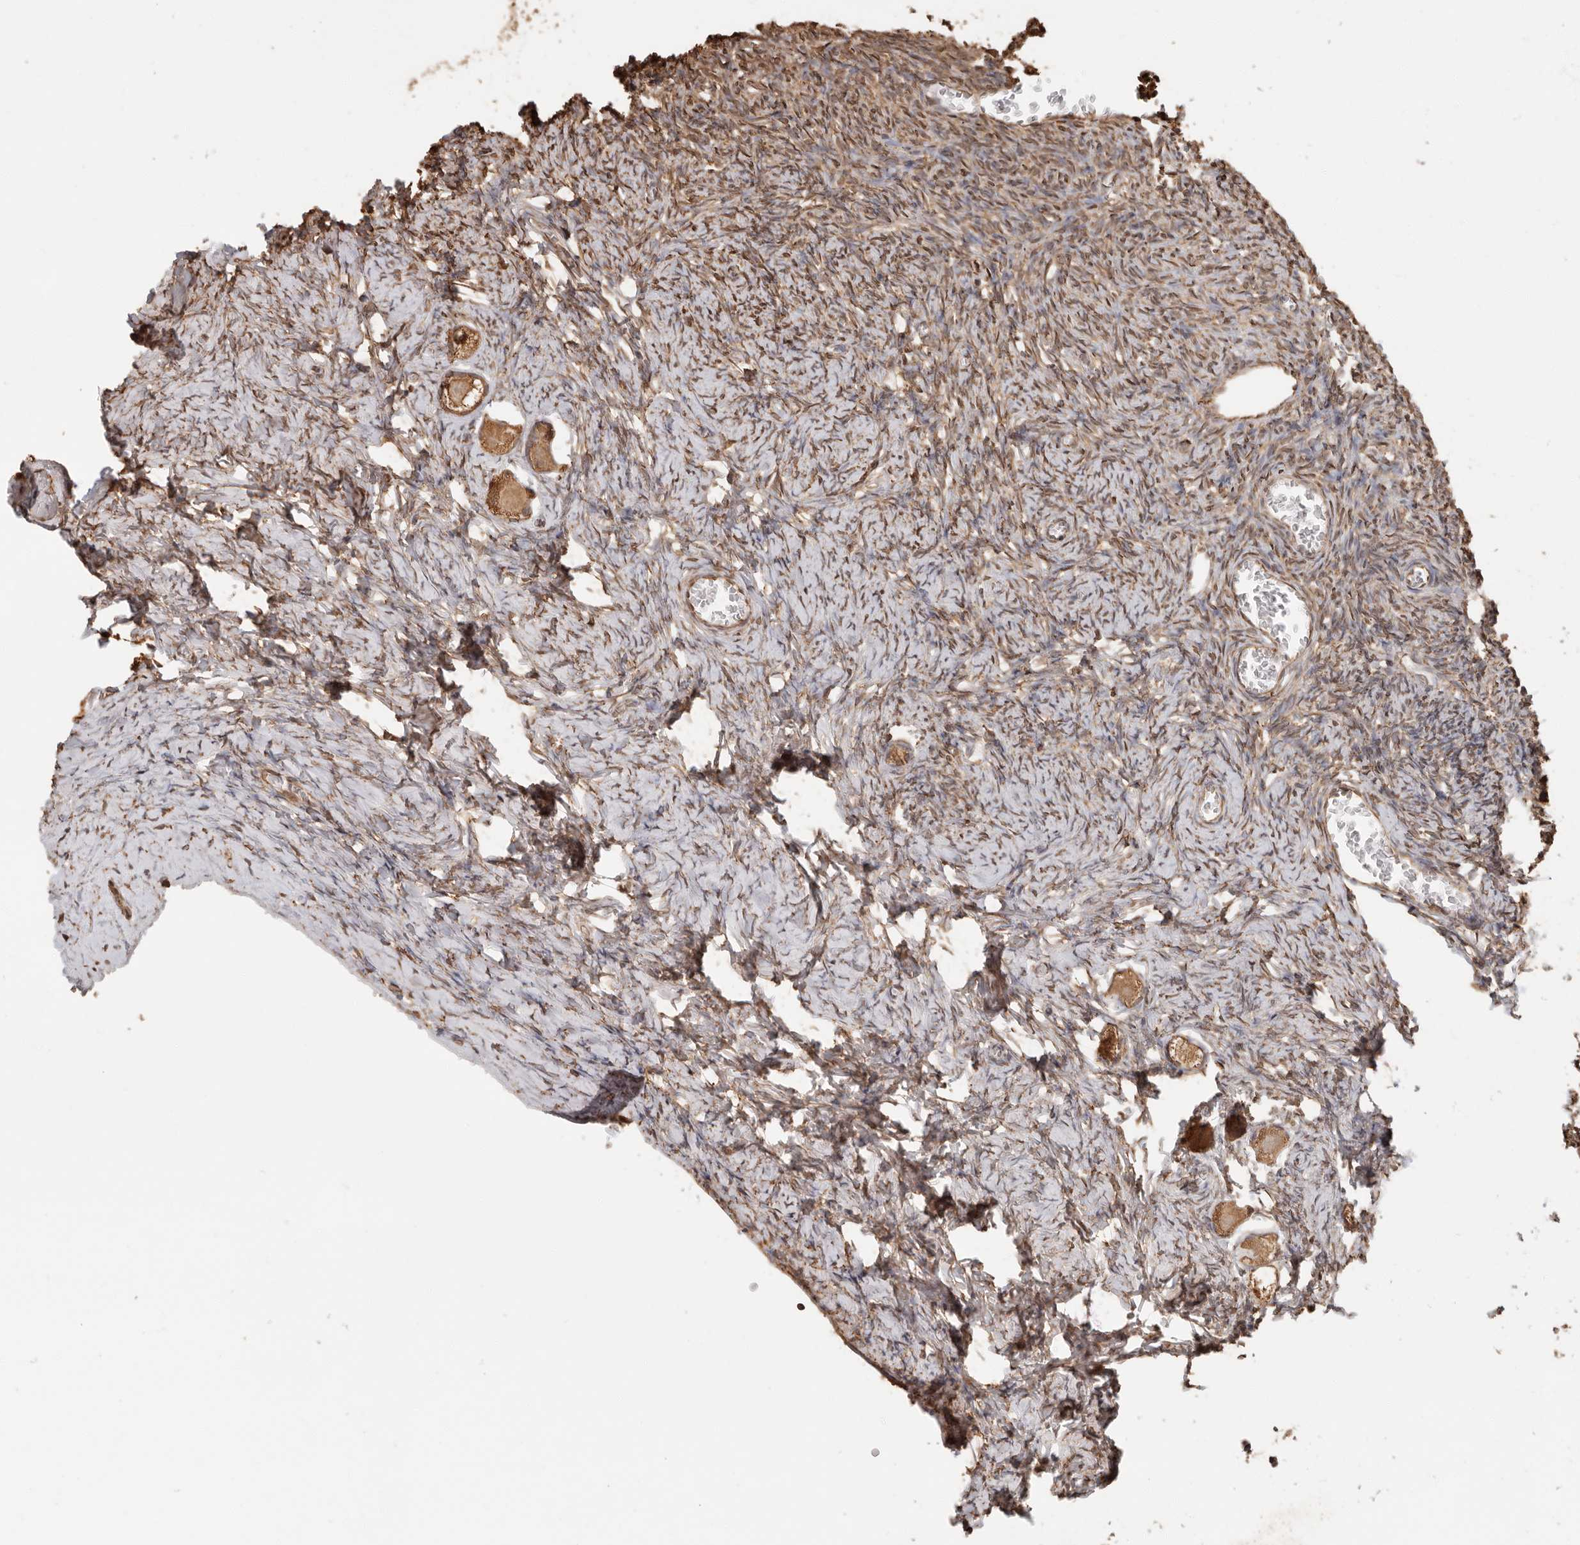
{"staining": {"intensity": "moderate", "quantity": ">75%", "location": "cytoplasmic/membranous"}, "tissue": "ovary", "cell_type": "Follicle cells", "image_type": "normal", "snomed": [{"axis": "morphology", "description": "Normal tissue, NOS"}, {"axis": "topography", "description": "Ovary"}], "caption": "A high-resolution image shows immunohistochemistry staining of benign ovary, which shows moderate cytoplasmic/membranous staining in about >75% of follicle cells.", "gene": "ARHGEF10L", "patient": {"sex": "female", "age": 27}}